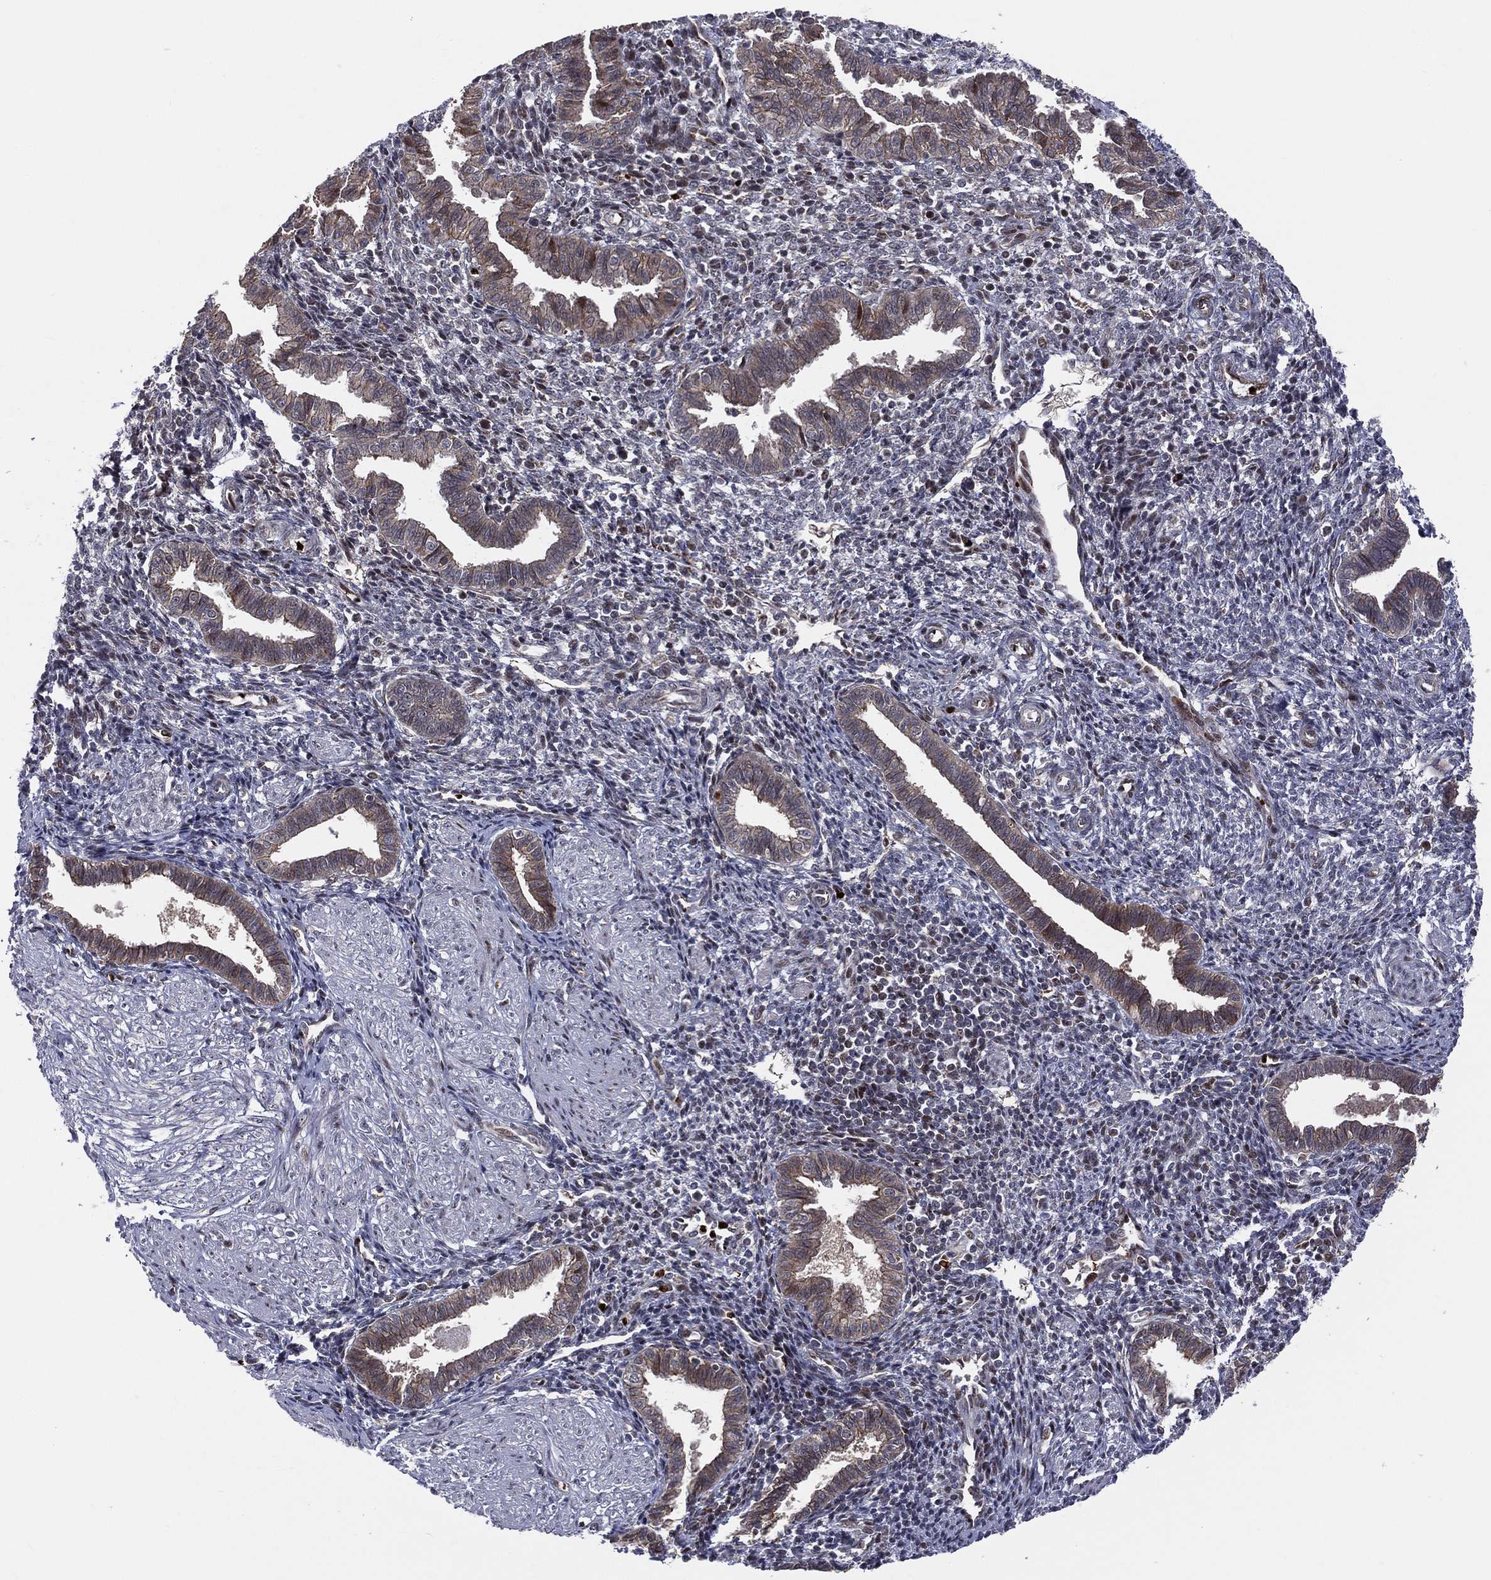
{"staining": {"intensity": "strong", "quantity": "<25%", "location": "nuclear"}, "tissue": "endometrium", "cell_type": "Cells in endometrial stroma", "image_type": "normal", "snomed": [{"axis": "morphology", "description": "Normal tissue, NOS"}, {"axis": "topography", "description": "Endometrium"}], "caption": "An image showing strong nuclear positivity in approximately <25% of cells in endometrial stroma in normal endometrium, as visualized by brown immunohistochemical staining.", "gene": "VHL", "patient": {"sex": "female", "age": 37}}